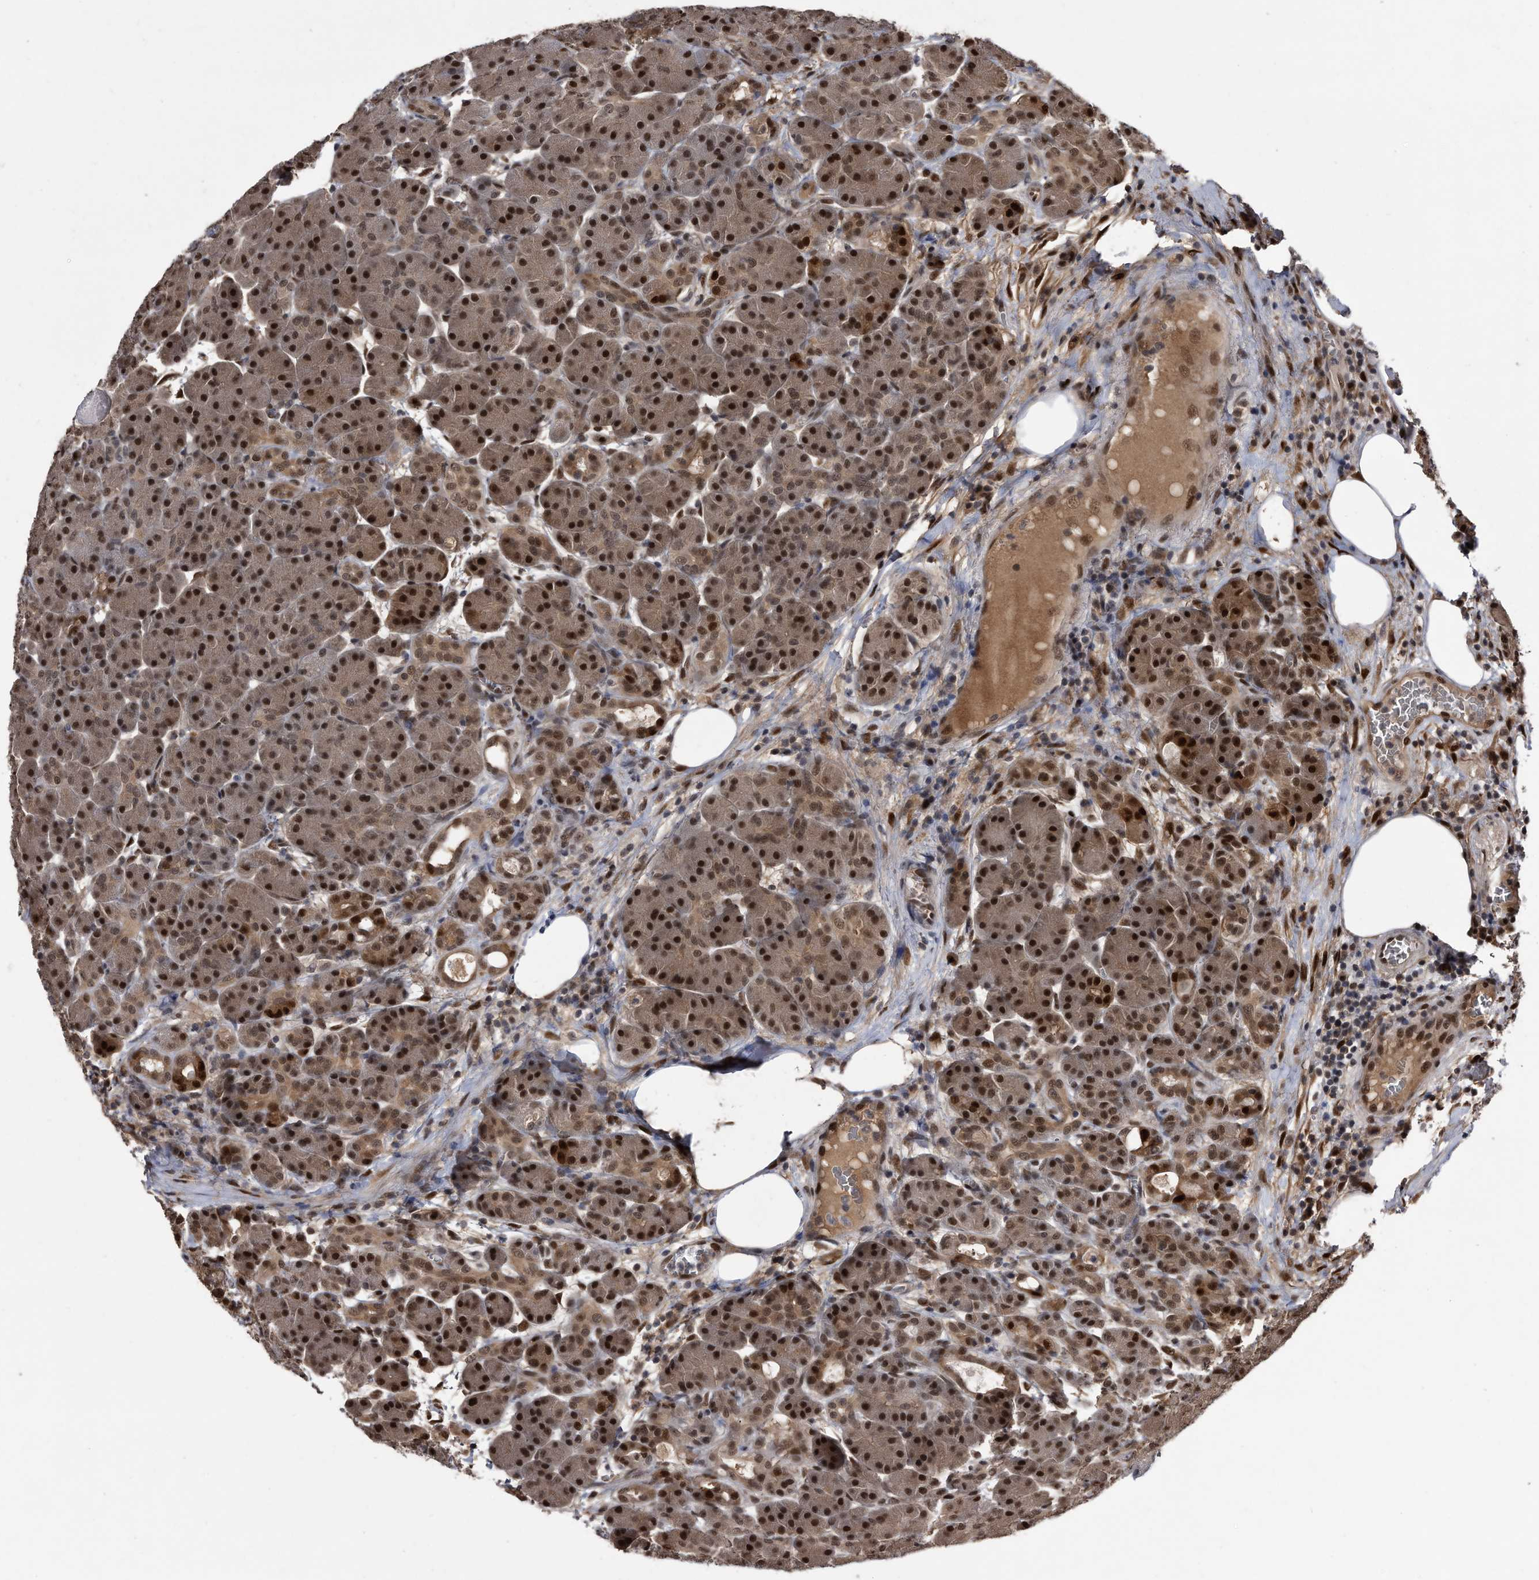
{"staining": {"intensity": "strong", "quantity": ">75%", "location": "cytoplasmic/membranous,nuclear"}, "tissue": "pancreas", "cell_type": "Exocrine glandular cells", "image_type": "normal", "snomed": [{"axis": "morphology", "description": "Normal tissue, NOS"}, {"axis": "topography", "description": "Pancreas"}], "caption": "Immunohistochemistry photomicrograph of benign pancreas stained for a protein (brown), which exhibits high levels of strong cytoplasmic/membranous,nuclear positivity in about >75% of exocrine glandular cells.", "gene": "RAD23B", "patient": {"sex": "male", "age": 63}}